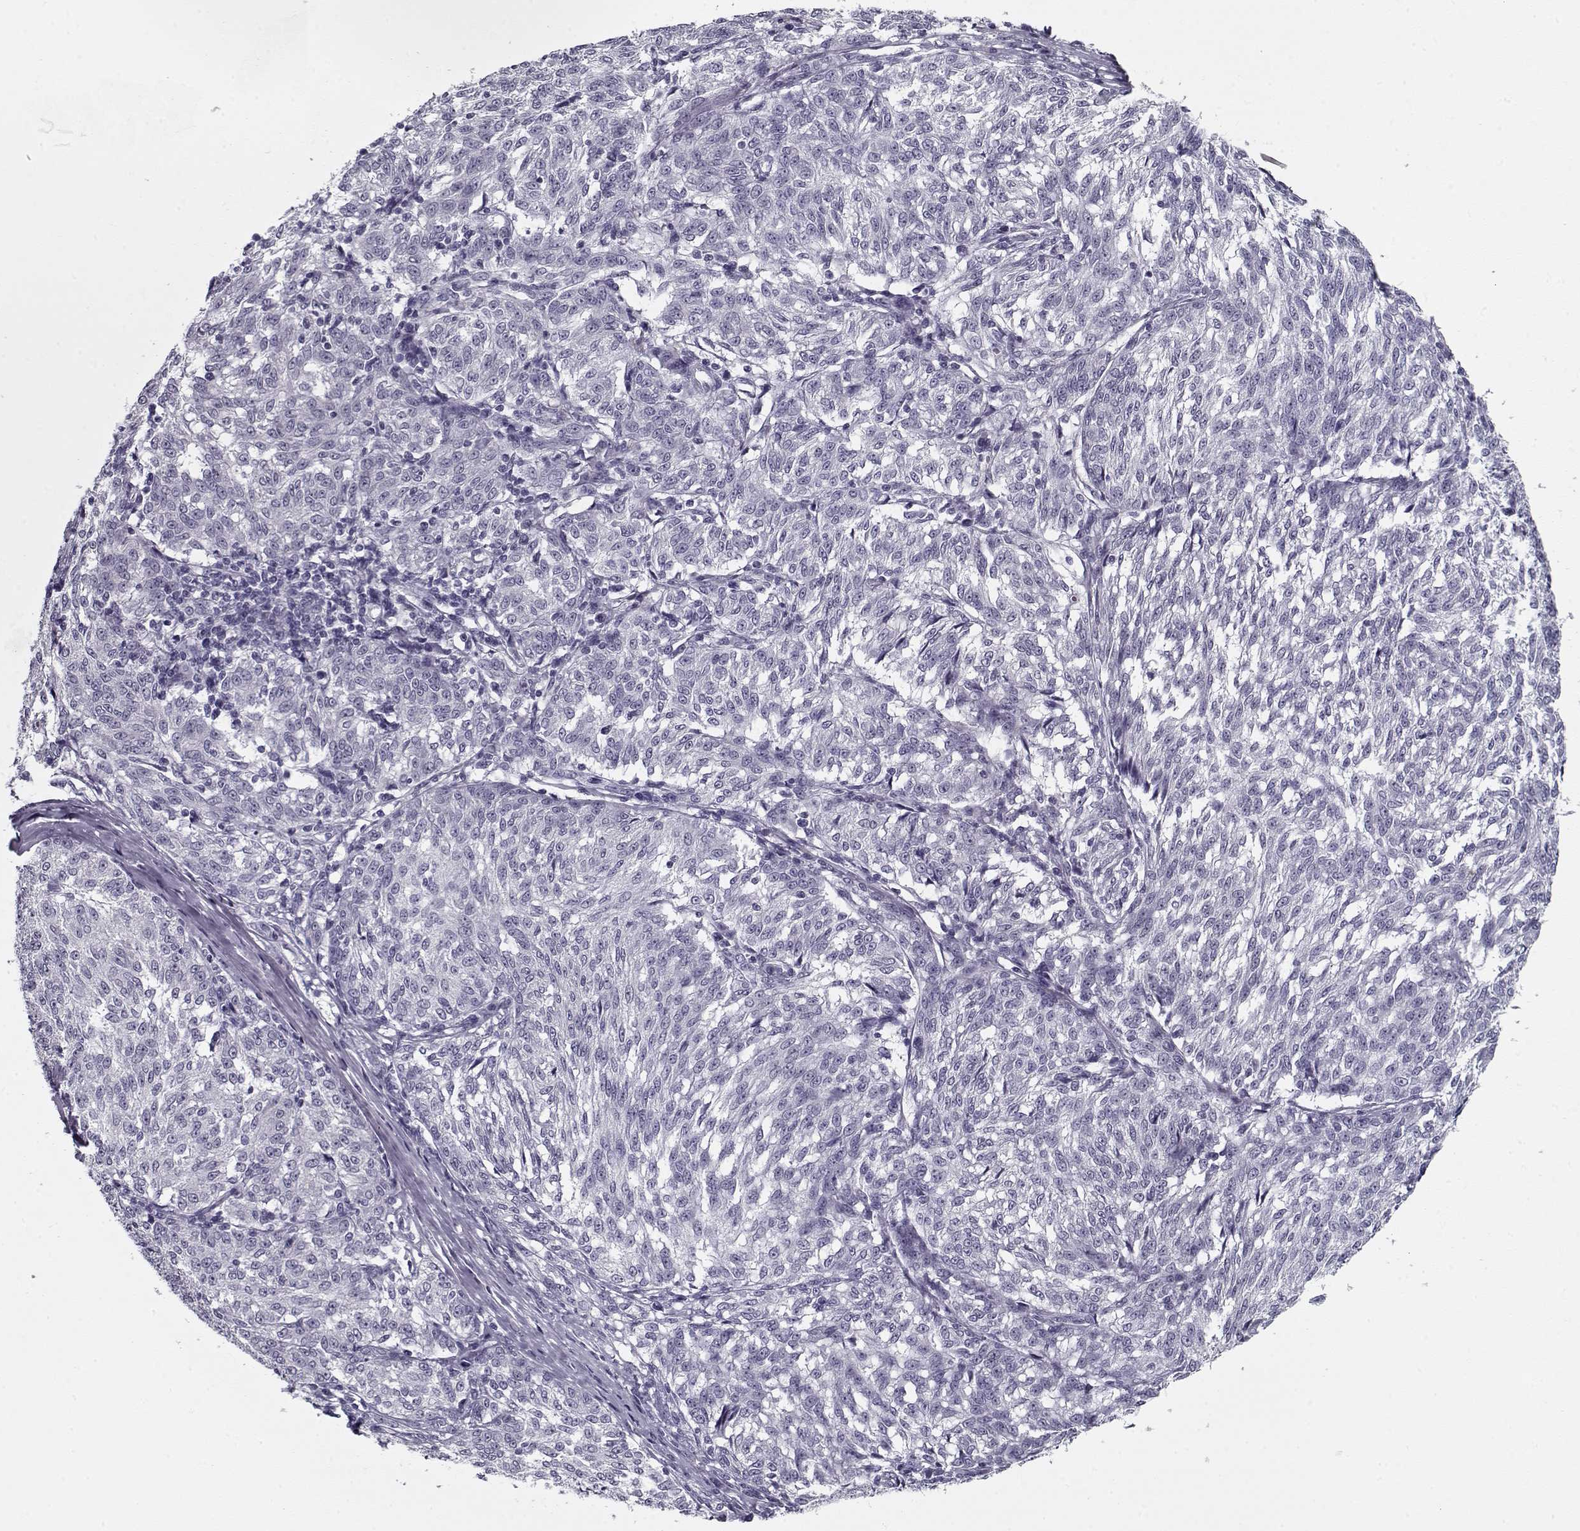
{"staining": {"intensity": "negative", "quantity": "none", "location": "none"}, "tissue": "melanoma", "cell_type": "Tumor cells", "image_type": "cancer", "snomed": [{"axis": "morphology", "description": "Malignant melanoma, NOS"}, {"axis": "topography", "description": "Skin"}], "caption": "An immunohistochemistry histopathology image of melanoma is shown. There is no staining in tumor cells of melanoma. (DAB (3,3'-diaminobenzidine) immunohistochemistry visualized using brightfield microscopy, high magnification).", "gene": "SPACA9", "patient": {"sex": "female", "age": 72}}